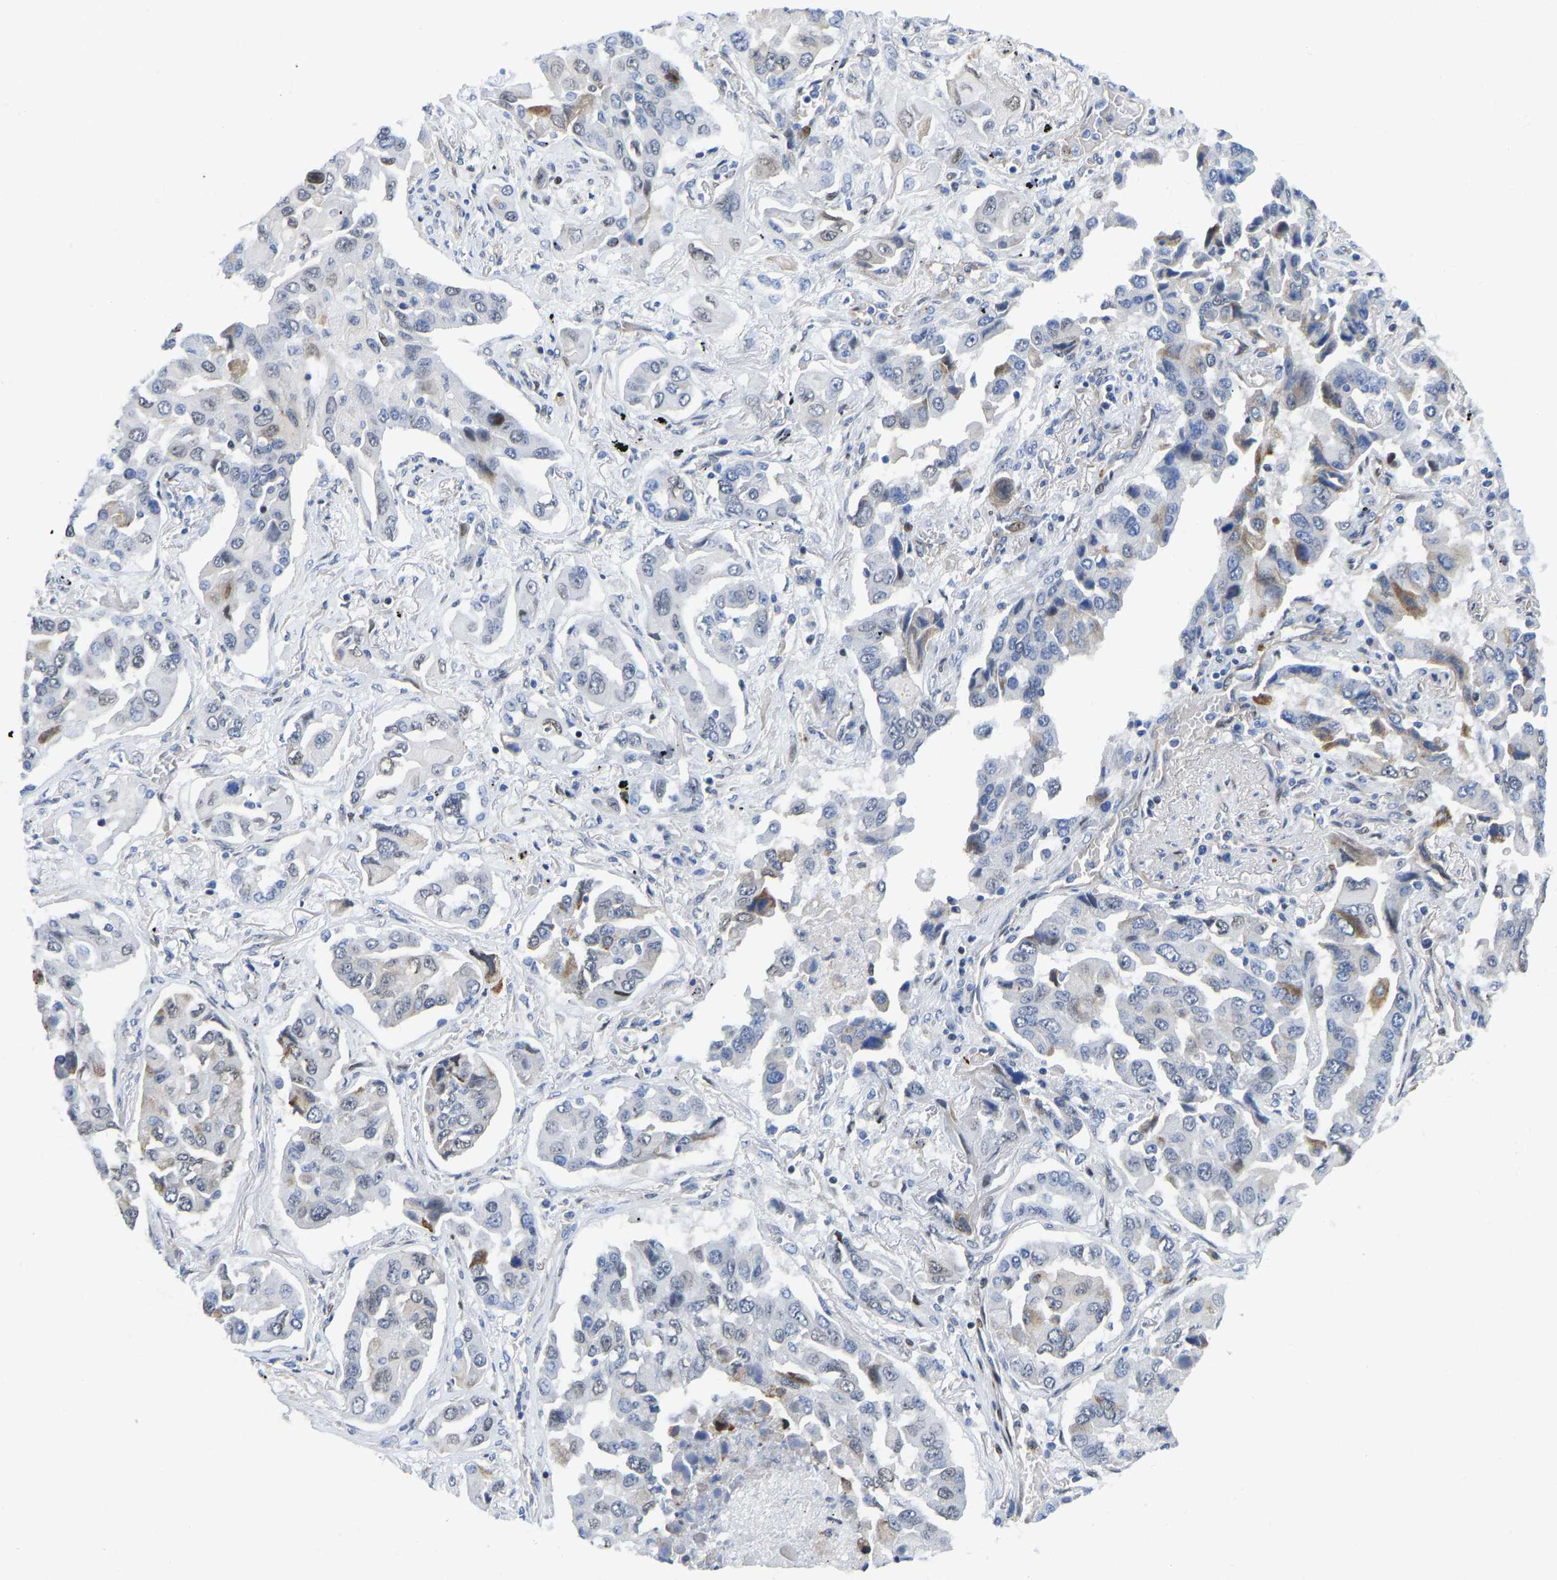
{"staining": {"intensity": "moderate", "quantity": "<25%", "location": "cytoplasmic/membranous"}, "tissue": "lung cancer", "cell_type": "Tumor cells", "image_type": "cancer", "snomed": [{"axis": "morphology", "description": "Adenocarcinoma, NOS"}, {"axis": "topography", "description": "Lung"}], "caption": "Adenocarcinoma (lung) stained with DAB (3,3'-diaminobenzidine) immunohistochemistry demonstrates low levels of moderate cytoplasmic/membranous staining in approximately <25% of tumor cells. The protein is shown in brown color, while the nuclei are stained blue.", "gene": "HDAC5", "patient": {"sex": "female", "age": 65}}